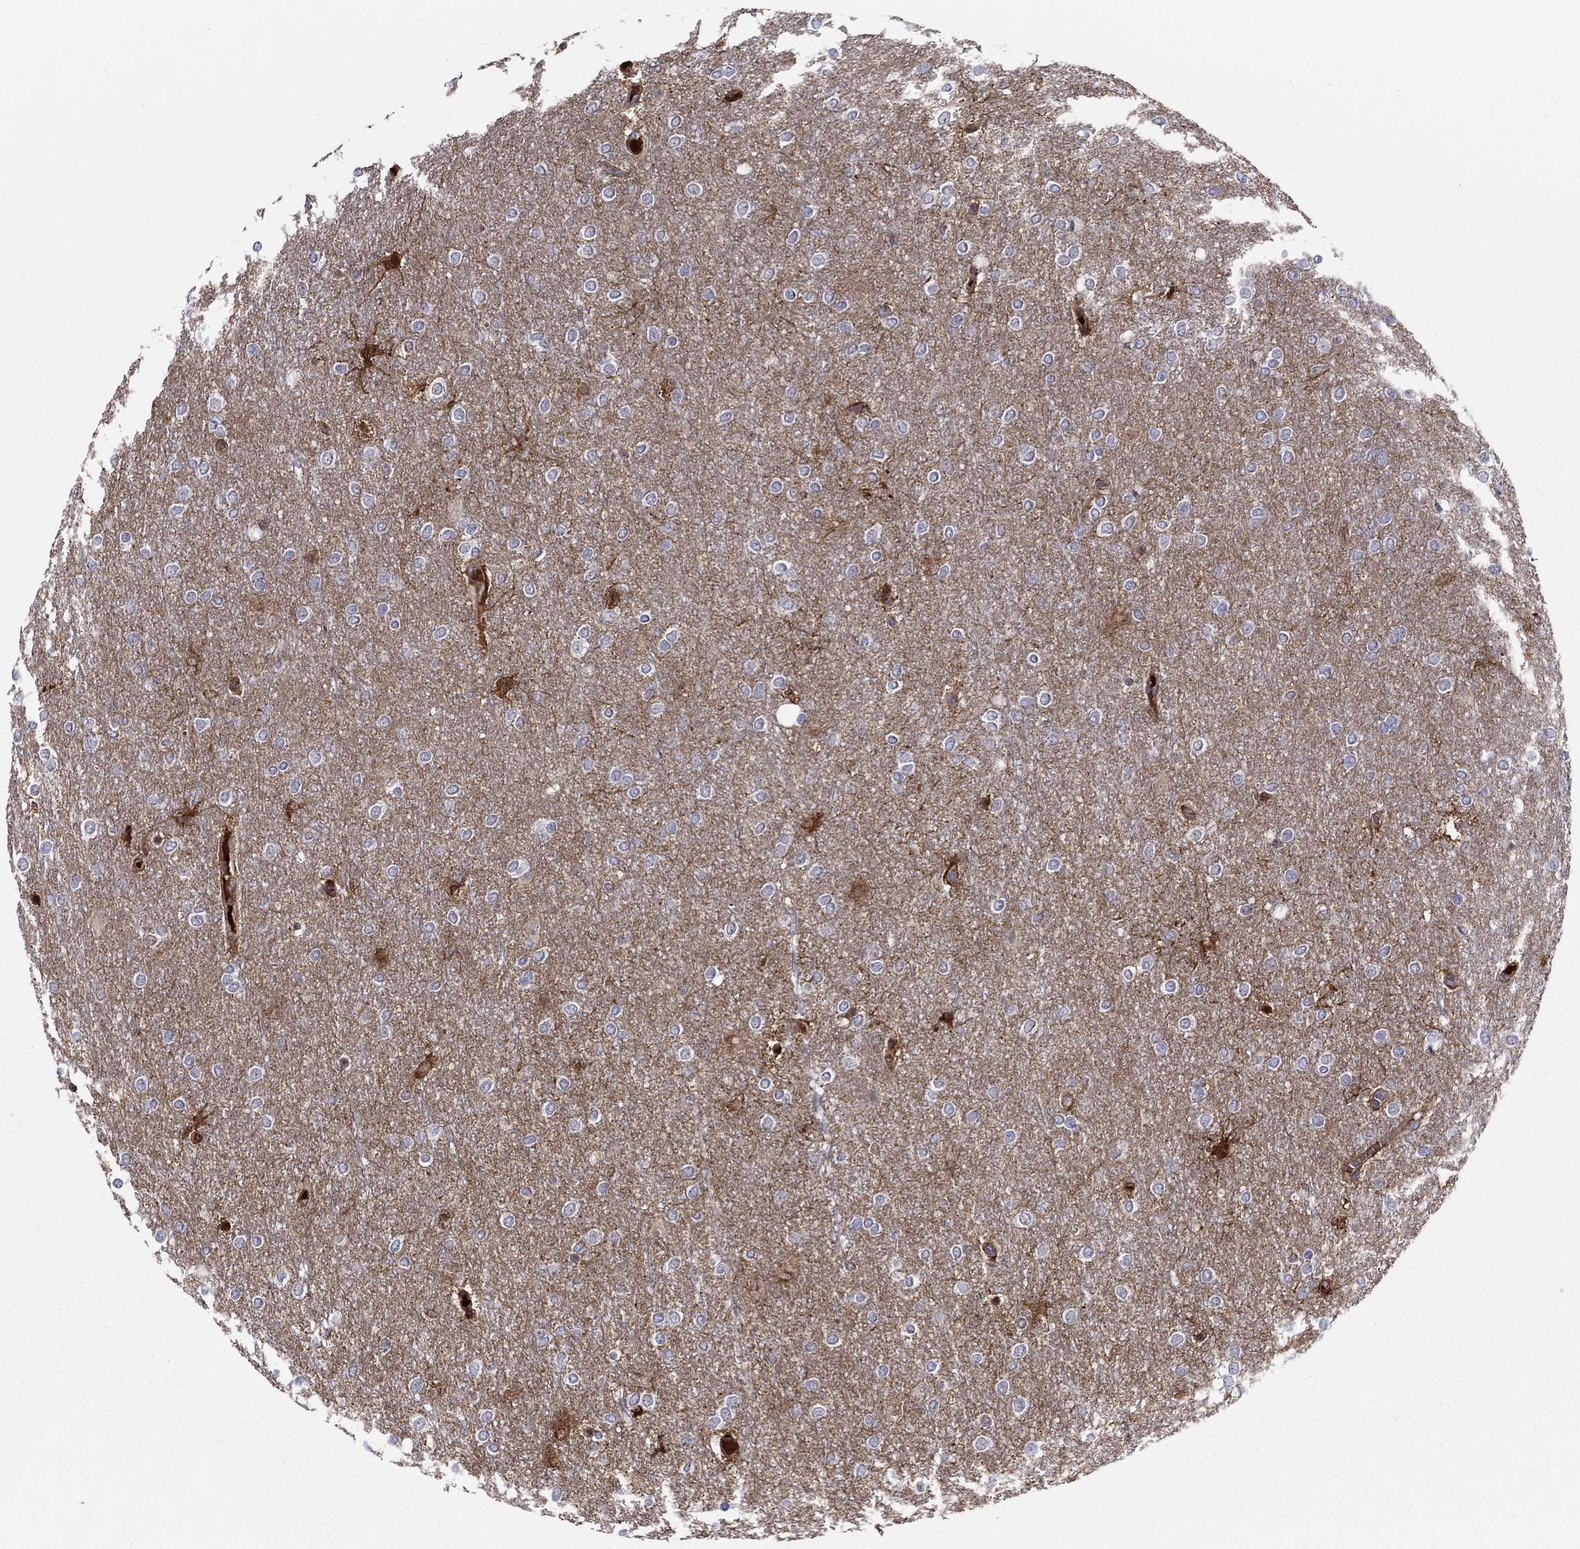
{"staining": {"intensity": "negative", "quantity": "none", "location": "none"}, "tissue": "glioma", "cell_type": "Tumor cells", "image_type": "cancer", "snomed": [{"axis": "morphology", "description": "Glioma, malignant, High grade"}, {"axis": "topography", "description": "Brain"}], "caption": "IHC of human high-grade glioma (malignant) displays no expression in tumor cells. (DAB (3,3'-diaminobenzidine) immunohistochemistry (IHC) with hematoxylin counter stain).", "gene": "HPX", "patient": {"sex": "female", "age": 61}}